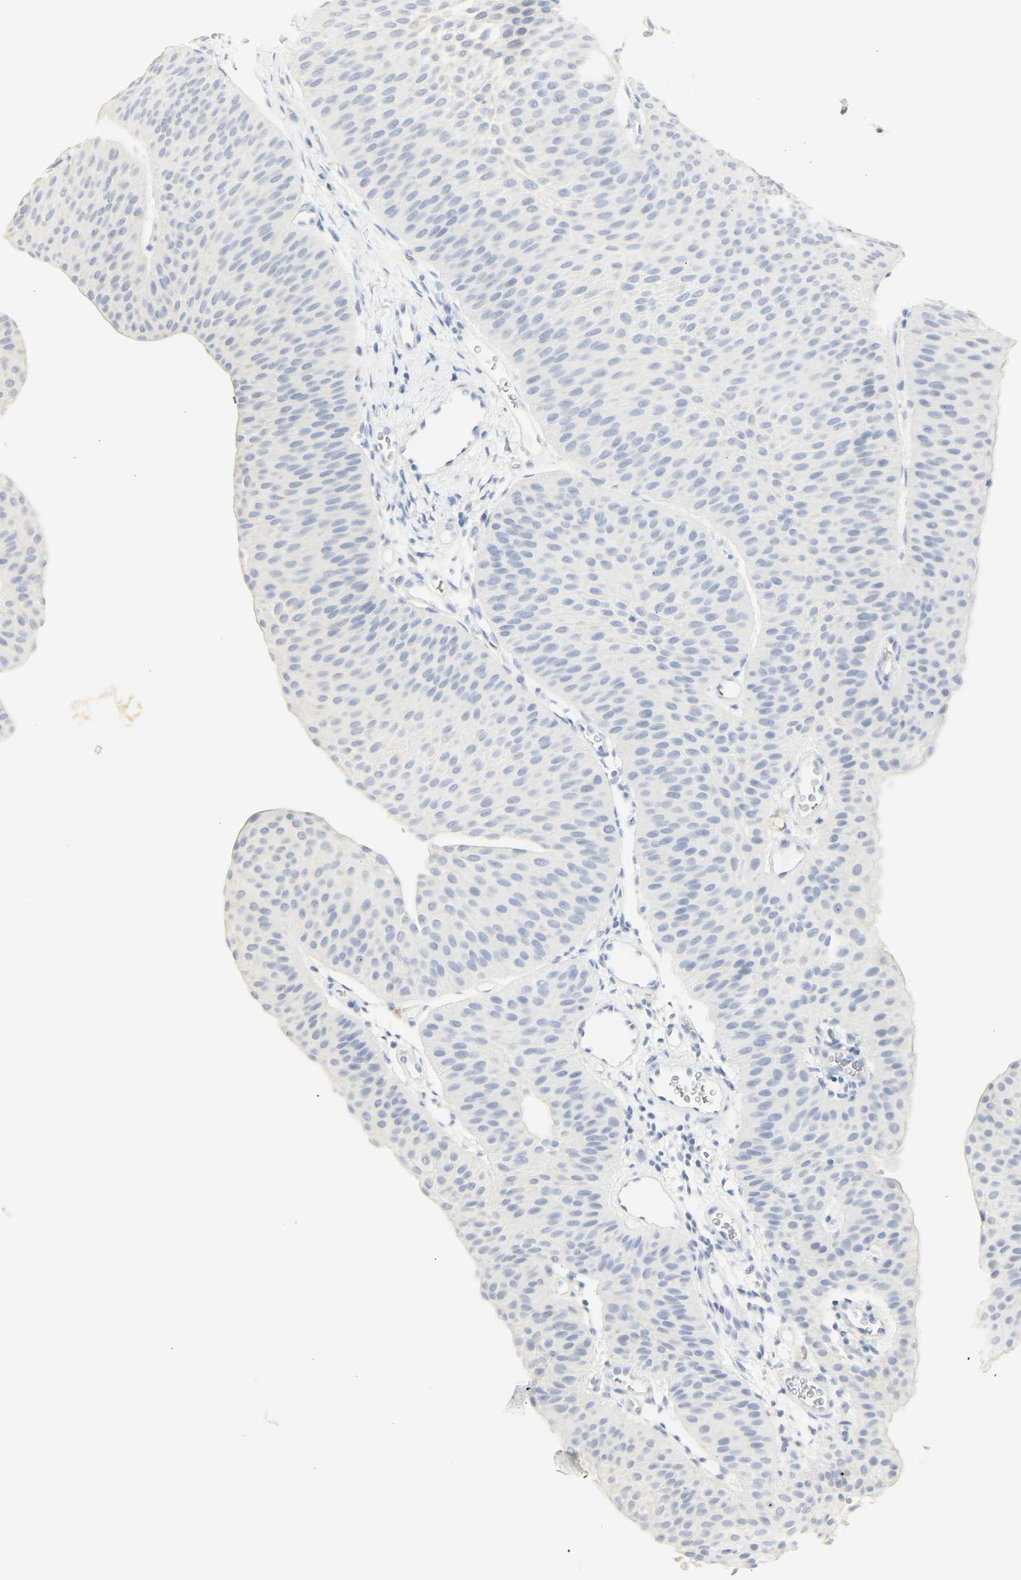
{"staining": {"intensity": "negative", "quantity": "none", "location": "none"}, "tissue": "urothelial cancer", "cell_type": "Tumor cells", "image_type": "cancer", "snomed": [{"axis": "morphology", "description": "Urothelial carcinoma, Low grade"}, {"axis": "topography", "description": "Urinary bladder"}], "caption": "Protein analysis of urothelial carcinoma (low-grade) displays no significant staining in tumor cells.", "gene": "CEACAM5", "patient": {"sex": "female", "age": 60}}